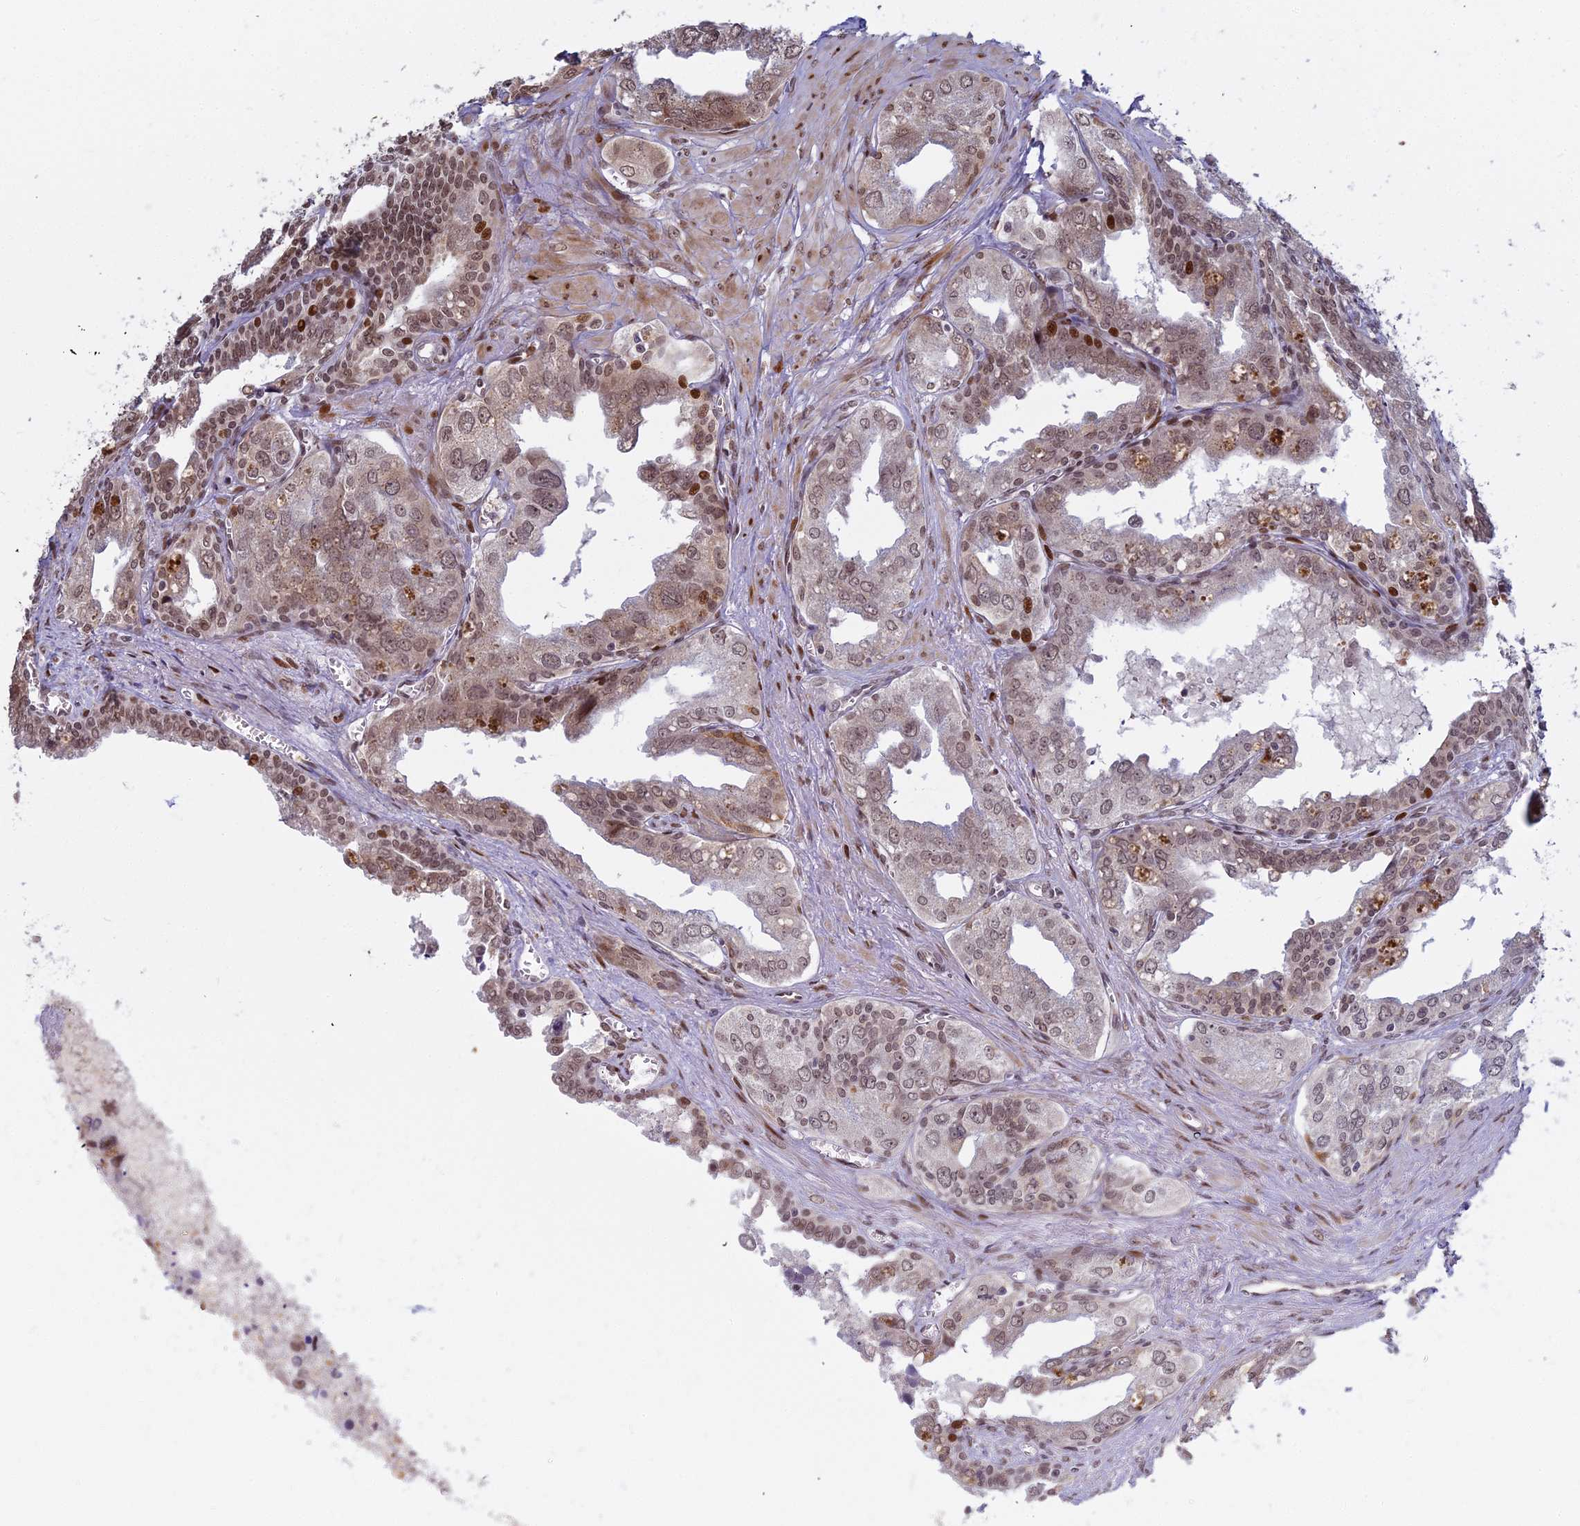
{"staining": {"intensity": "weak", "quantity": "25%-75%", "location": "nuclear"}, "tissue": "seminal vesicle", "cell_type": "Glandular cells", "image_type": "normal", "snomed": [{"axis": "morphology", "description": "Normal tissue, NOS"}, {"axis": "topography", "description": "Seminal veicle"}], "caption": "Immunohistochemical staining of unremarkable human seminal vesicle reveals 25%-75% levels of weak nuclear protein staining in about 25%-75% of glandular cells.", "gene": "ABCA2", "patient": {"sex": "male", "age": 67}}